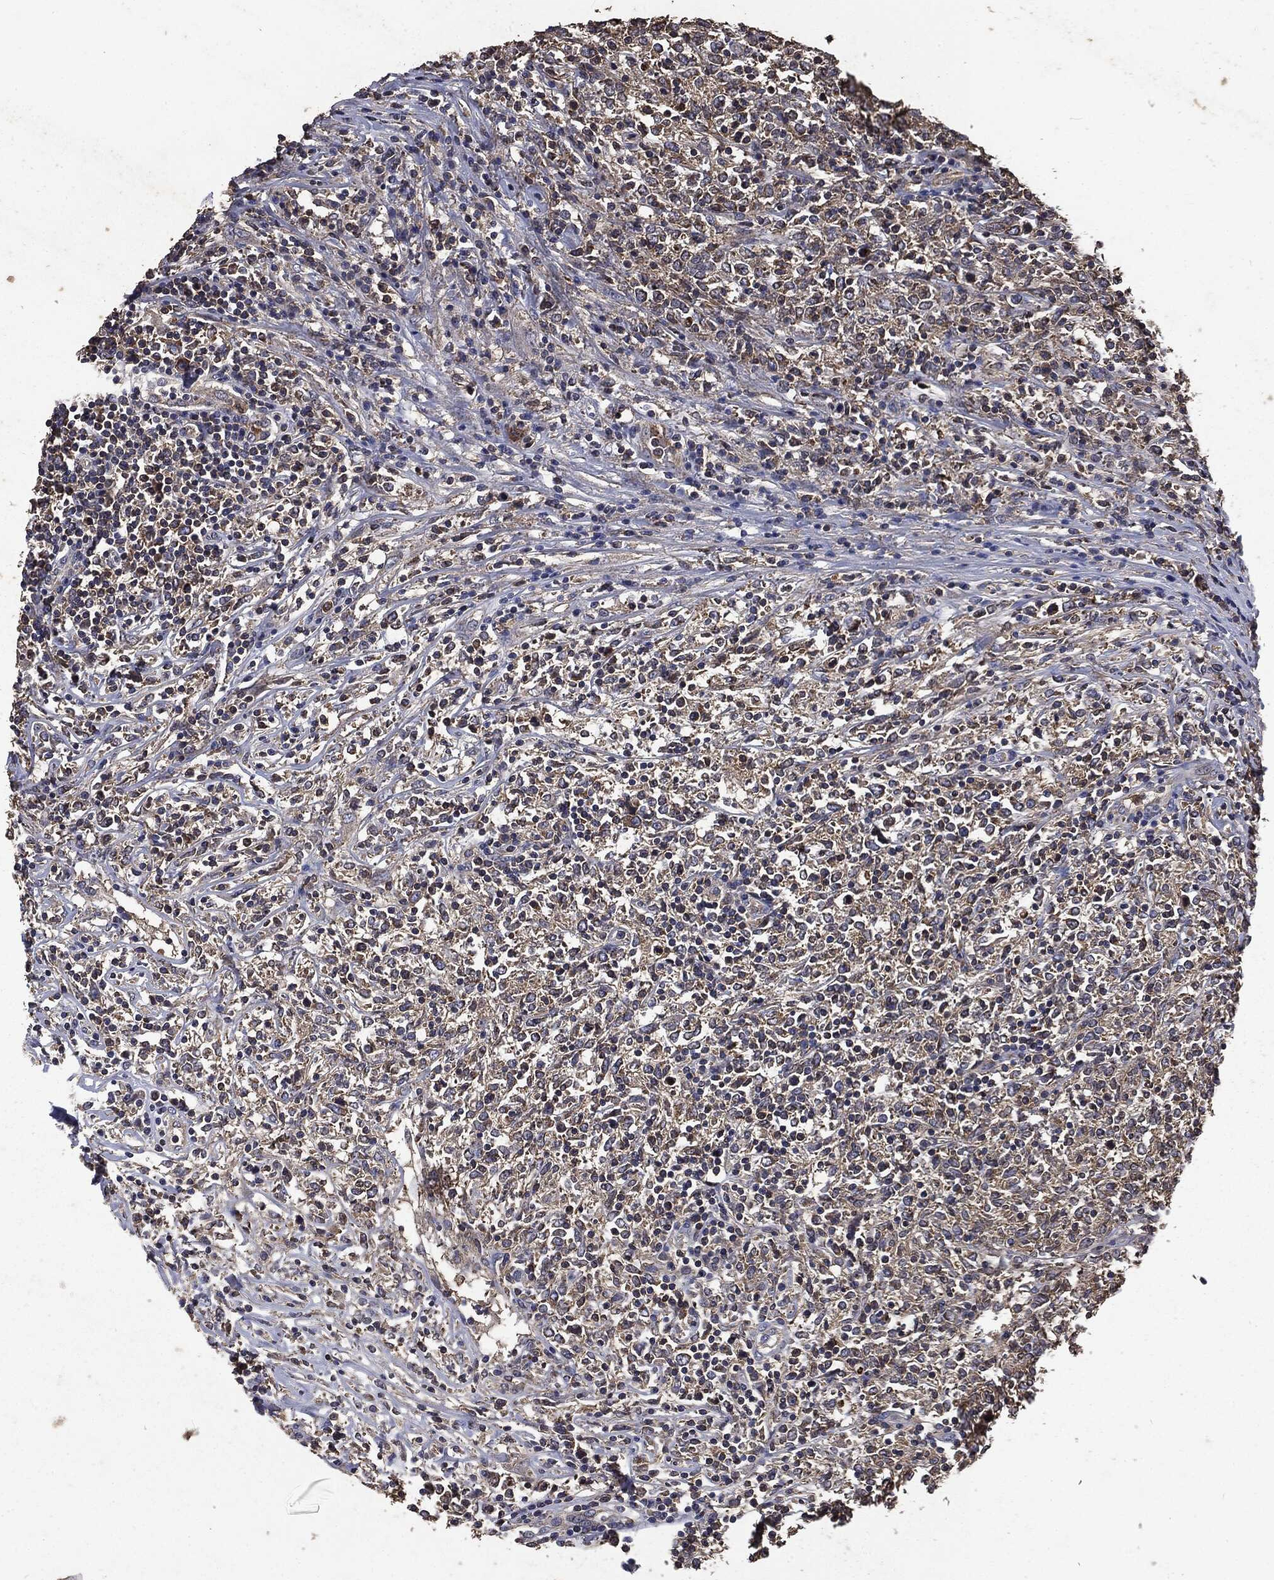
{"staining": {"intensity": "negative", "quantity": "none", "location": "none"}, "tissue": "lymphoma", "cell_type": "Tumor cells", "image_type": "cancer", "snomed": [{"axis": "morphology", "description": "Malignant lymphoma, non-Hodgkin's type, High grade"}, {"axis": "topography", "description": "Lymph node"}], "caption": "Immunohistochemistry (IHC) image of neoplastic tissue: human malignant lymphoma, non-Hodgkin's type (high-grade) stained with DAB reveals no significant protein staining in tumor cells. (DAB (3,3'-diaminobenzidine) immunohistochemistry with hematoxylin counter stain).", "gene": "MAPK6", "patient": {"sex": "female", "age": 84}}